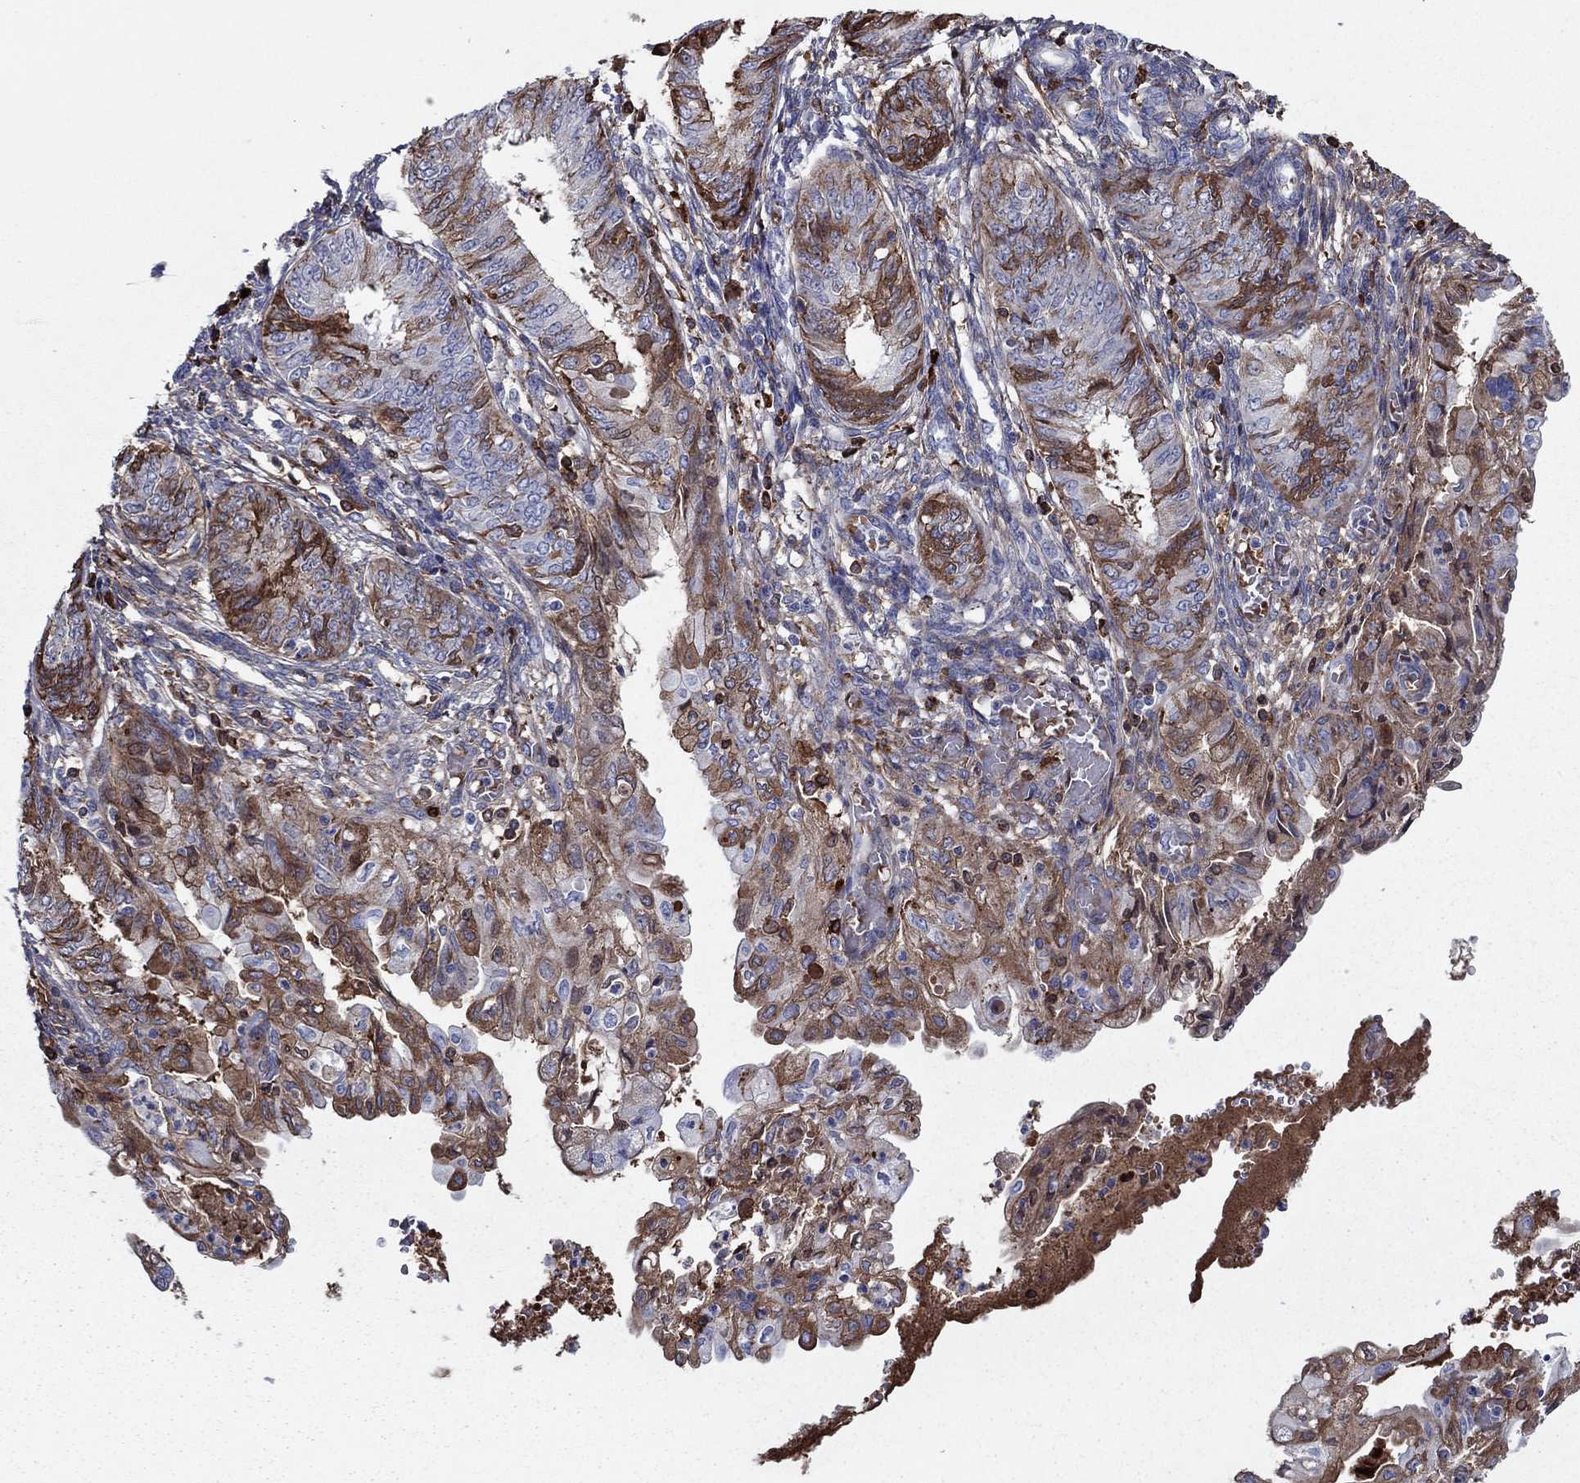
{"staining": {"intensity": "strong", "quantity": "<25%", "location": "cytoplasmic/membranous"}, "tissue": "endometrial cancer", "cell_type": "Tumor cells", "image_type": "cancer", "snomed": [{"axis": "morphology", "description": "Adenocarcinoma, NOS"}, {"axis": "topography", "description": "Endometrium"}], "caption": "Tumor cells show strong cytoplasmic/membranous staining in approximately <25% of cells in endometrial cancer.", "gene": "HPX", "patient": {"sex": "female", "age": 68}}